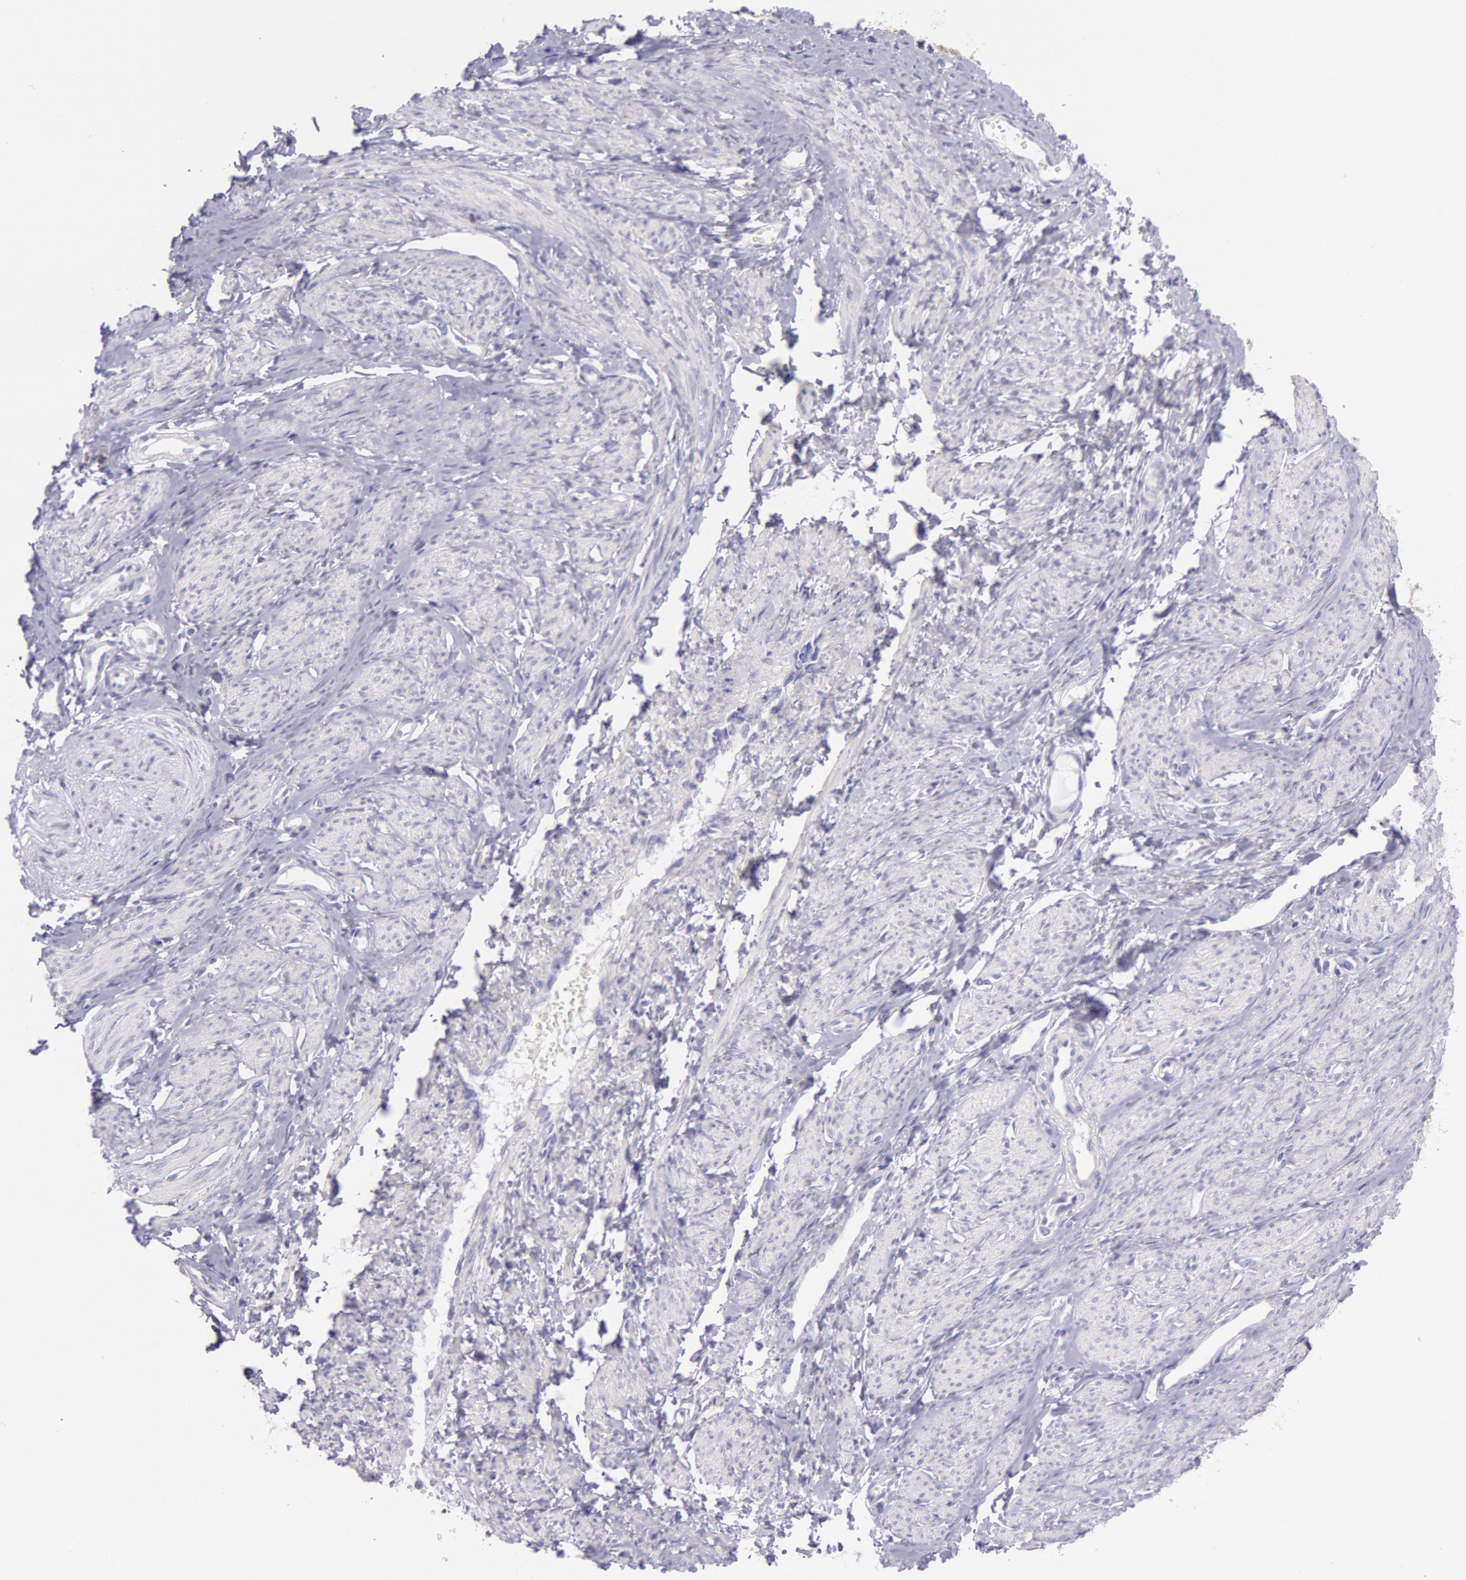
{"staining": {"intensity": "negative", "quantity": "none", "location": "none"}, "tissue": "smooth muscle", "cell_type": "Smooth muscle cells", "image_type": "normal", "snomed": [{"axis": "morphology", "description": "Normal tissue, NOS"}, {"axis": "topography", "description": "Smooth muscle"}, {"axis": "topography", "description": "Uterus"}], "caption": "This is an immunohistochemistry (IHC) micrograph of benign smooth muscle. There is no staining in smooth muscle cells.", "gene": "MYH1", "patient": {"sex": "female", "age": 39}}